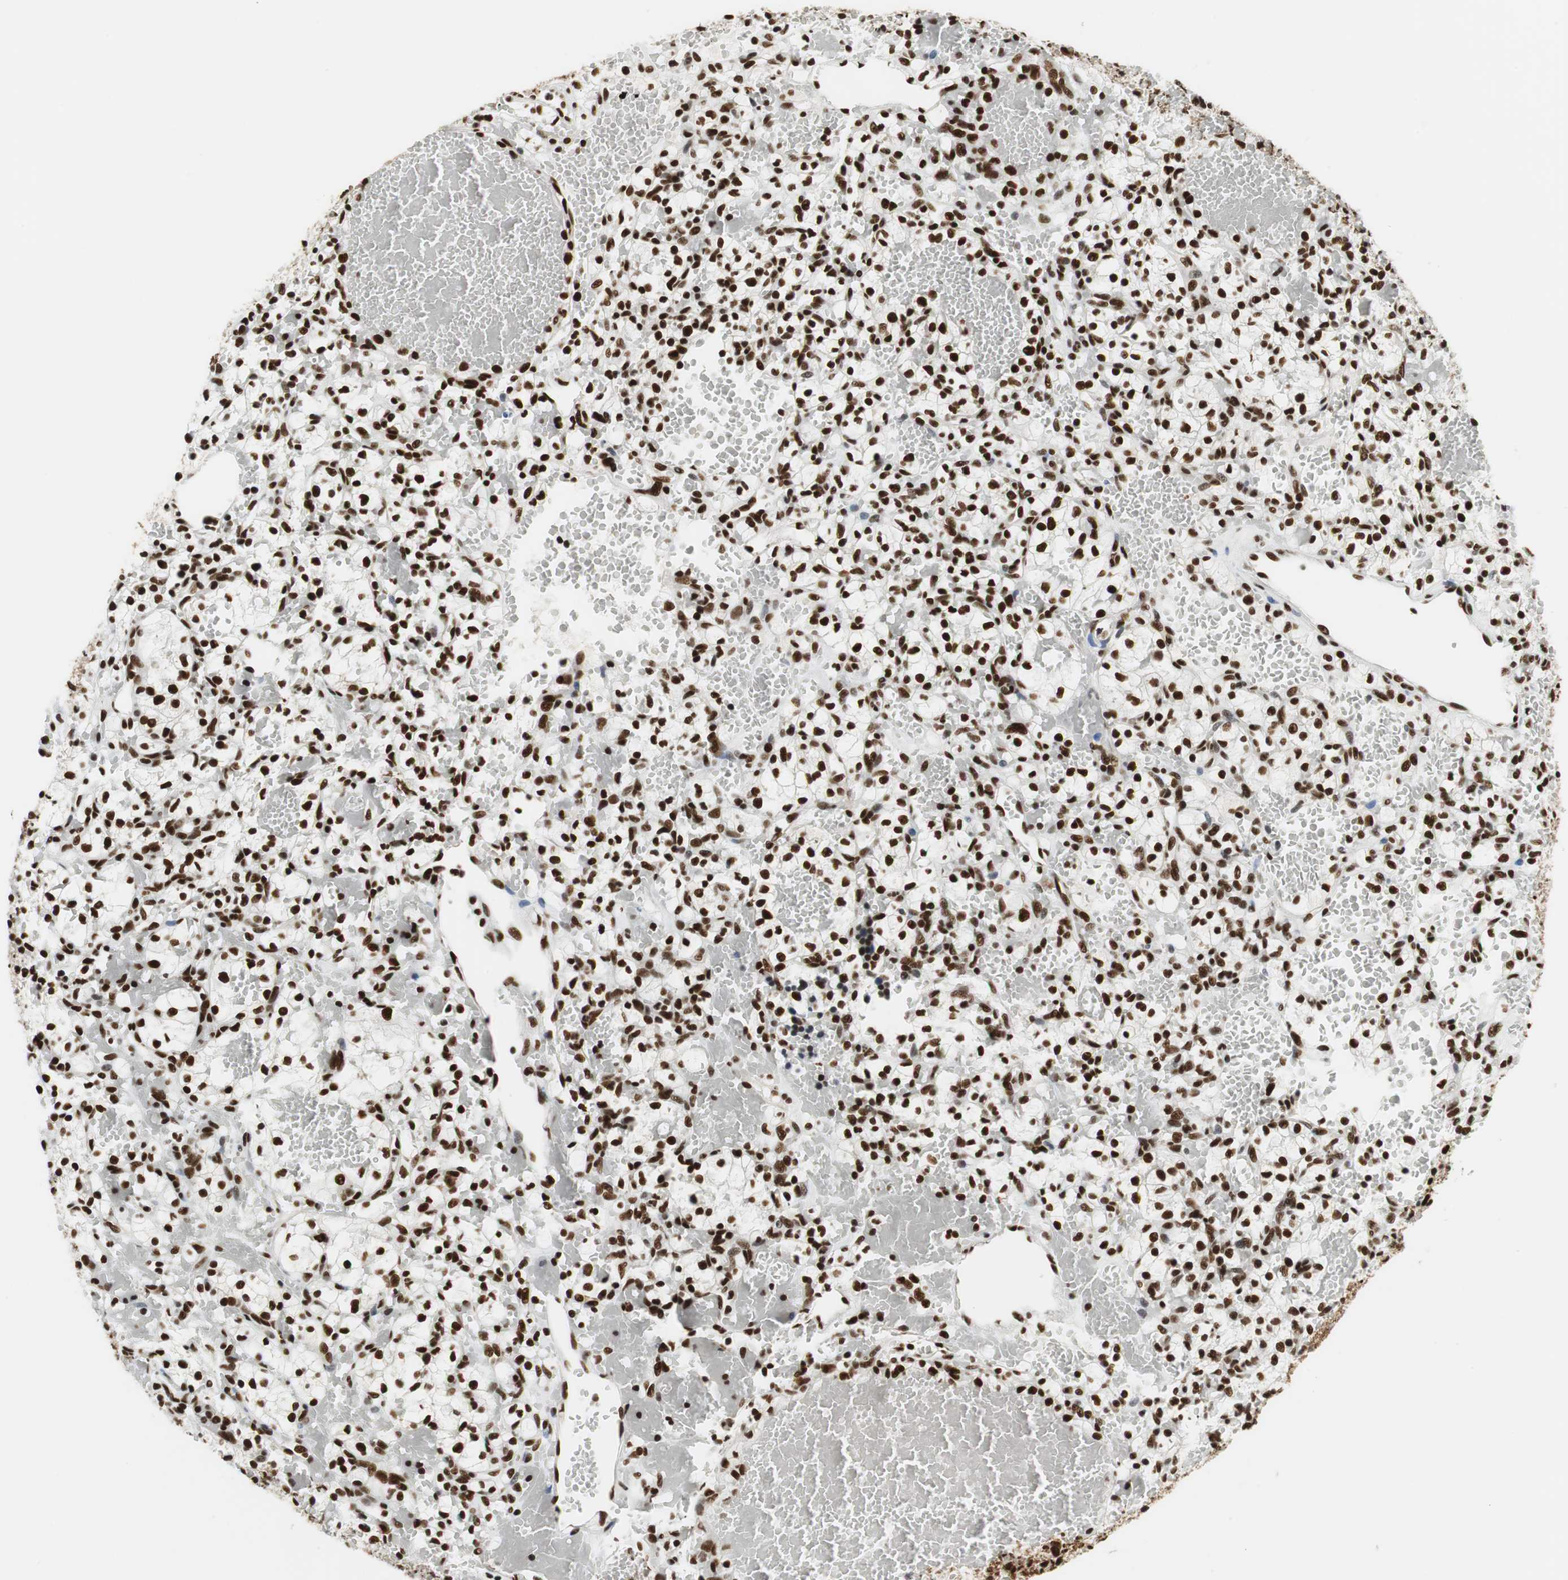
{"staining": {"intensity": "strong", "quantity": ">75%", "location": "nuclear"}, "tissue": "renal cancer", "cell_type": "Tumor cells", "image_type": "cancer", "snomed": [{"axis": "morphology", "description": "Adenocarcinoma, NOS"}, {"axis": "topography", "description": "Kidney"}], "caption": "A brown stain labels strong nuclear expression of a protein in adenocarcinoma (renal) tumor cells. (DAB IHC with brightfield microscopy, high magnification).", "gene": "PRKDC", "patient": {"sex": "female", "age": 60}}